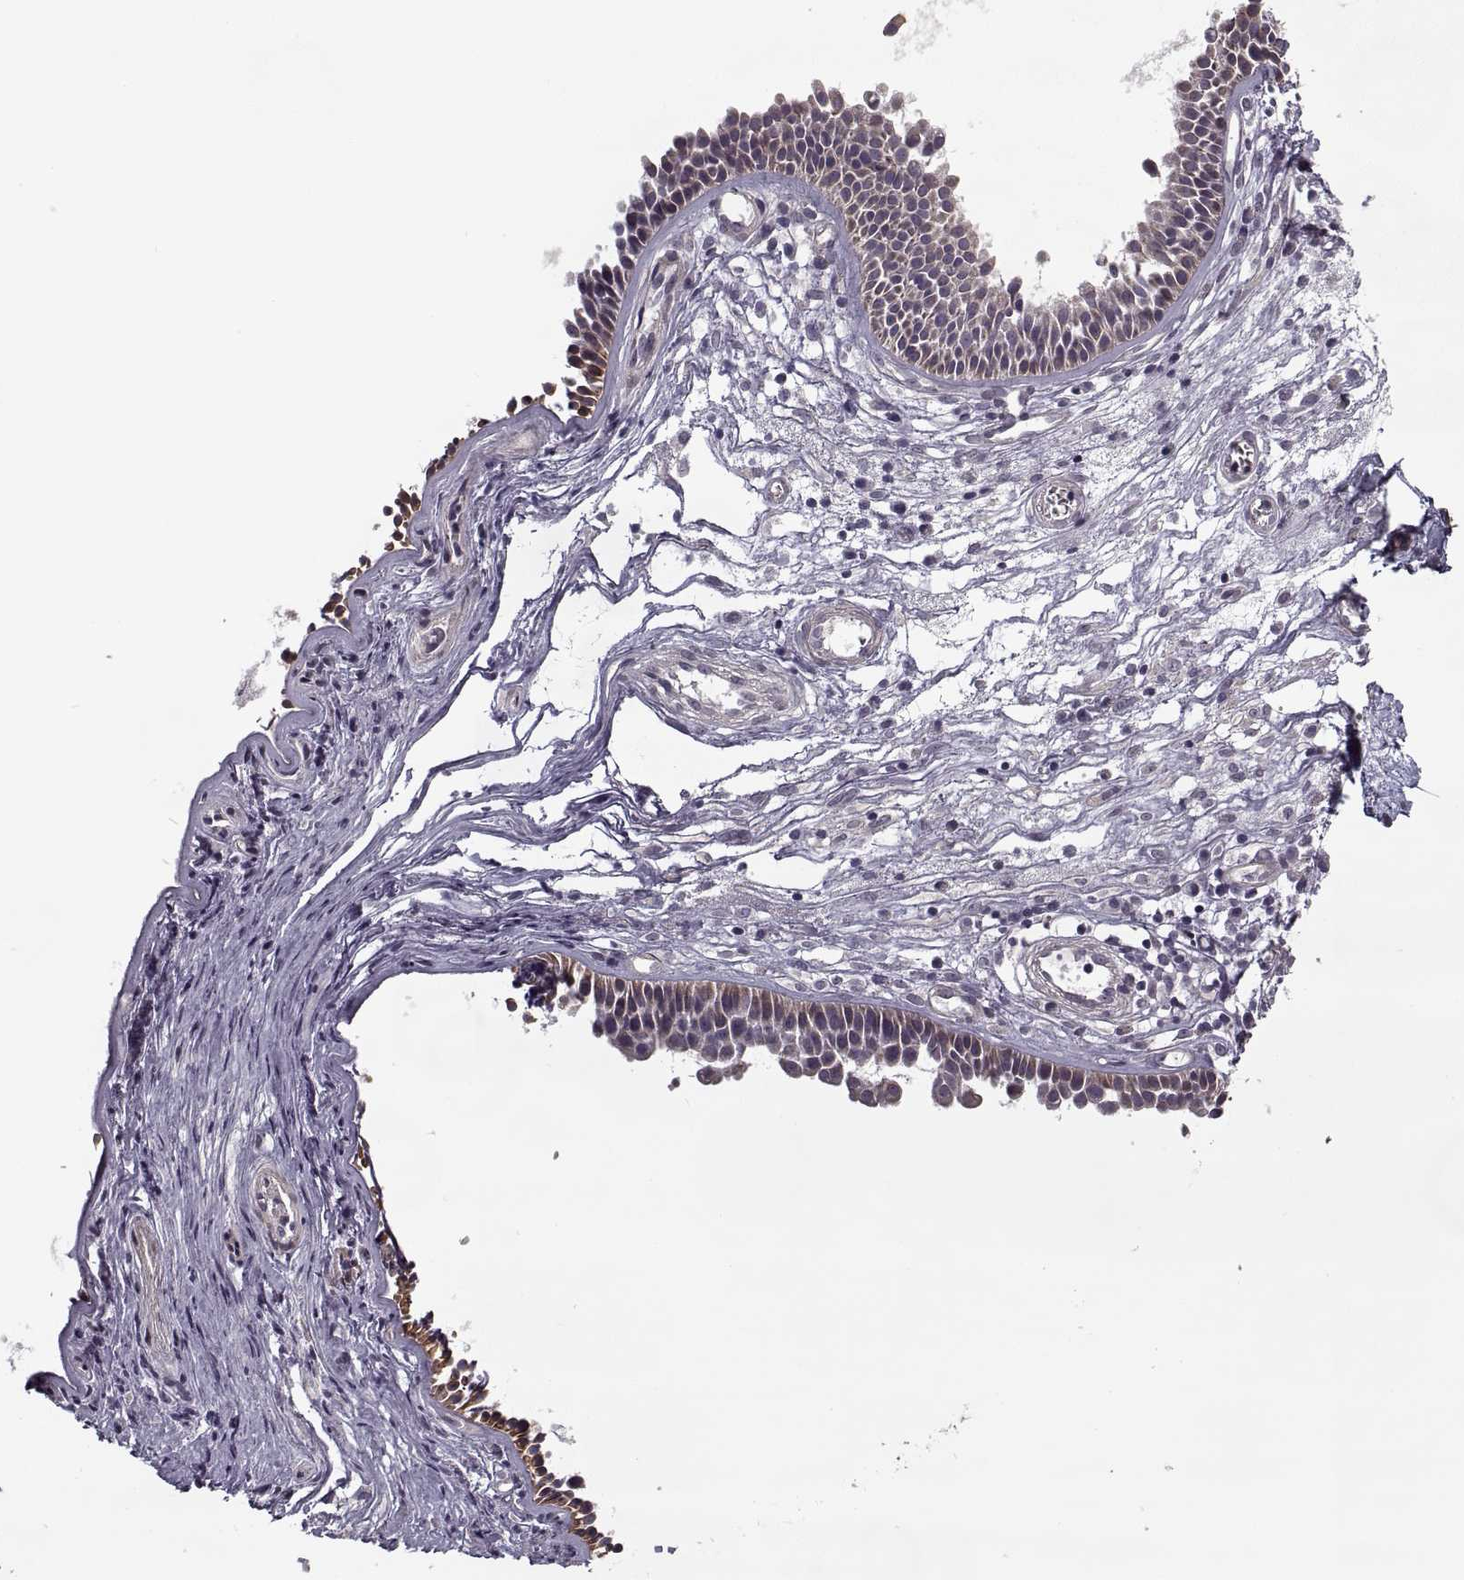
{"staining": {"intensity": "weak", "quantity": ">75%", "location": "cytoplasmic/membranous"}, "tissue": "nasopharynx", "cell_type": "Respiratory epithelial cells", "image_type": "normal", "snomed": [{"axis": "morphology", "description": "Normal tissue, NOS"}, {"axis": "topography", "description": "Nasopharynx"}], "caption": "Protein staining shows weak cytoplasmic/membranous staining in about >75% of respiratory epithelial cells in benign nasopharynx. (DAB IHC, brown staining for protein, blue staining for nuclei).", "gene": "LAMB2", "patient": {"sex": "male", "age": 31}}